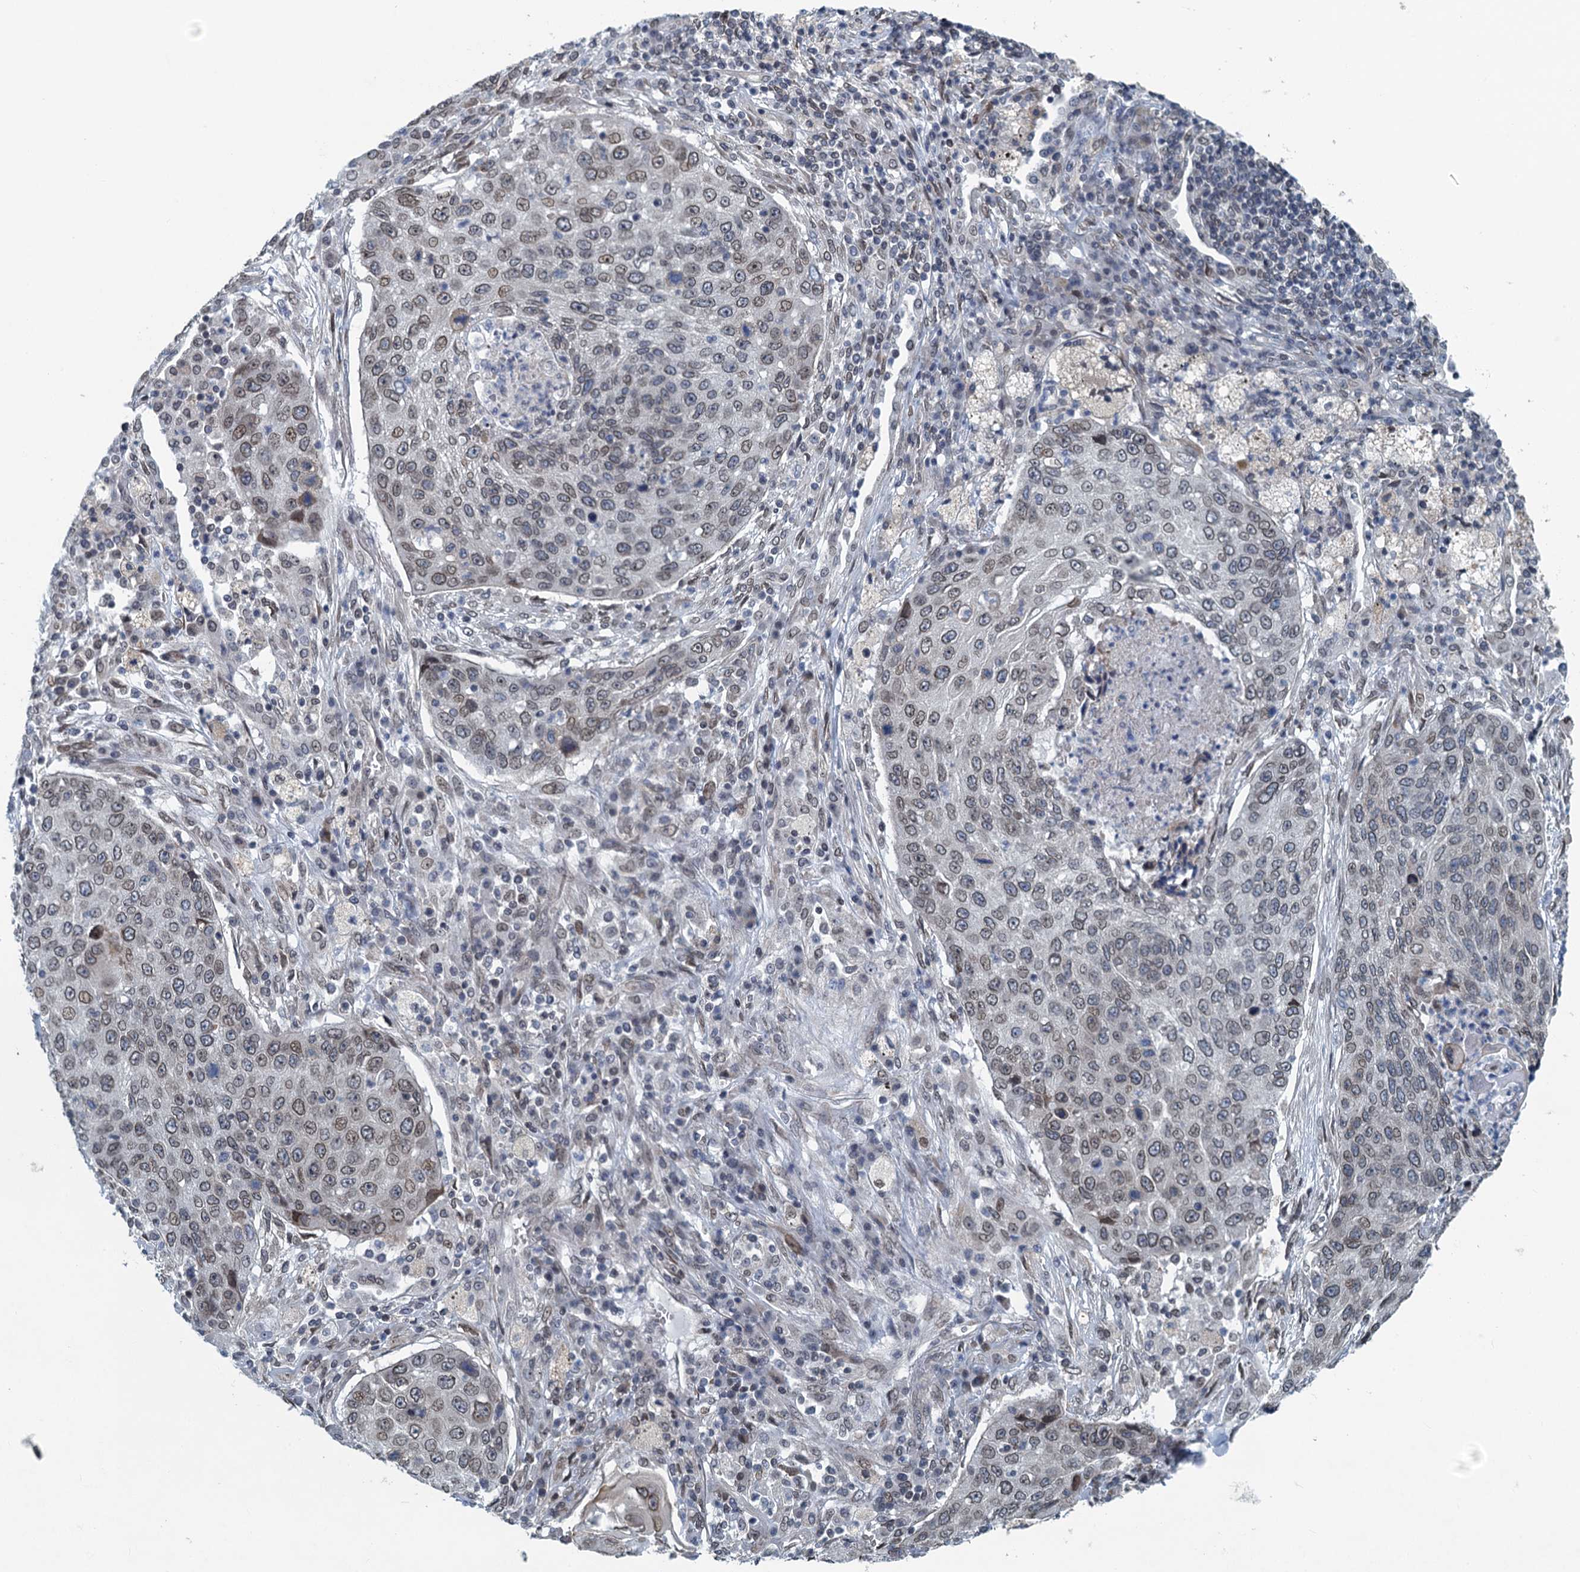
{"staining": {"intensity": "weak", "quantity": ">75%", "location": "cytoplasmic/membranous,nuclear"}, "tissue": "lung cancer", "cell_type": "Tumor cells", "image_type": "cancer", "snomed": [{"axis": "morphology", "description": "Squamous cell carcinoma, NOS"}, {"axis": "topography", "description": "Lung"}], "caption": "Protein staining of lung cancer tissue exhibits weak cytoplasmic/membranous and nuclear expression in about >75% of tumor cells. (DAB = brown stain, brightfield microscopy at high magnification).", "gene": "CCDC34", "patient": {"sex": "female", "age": 63}}